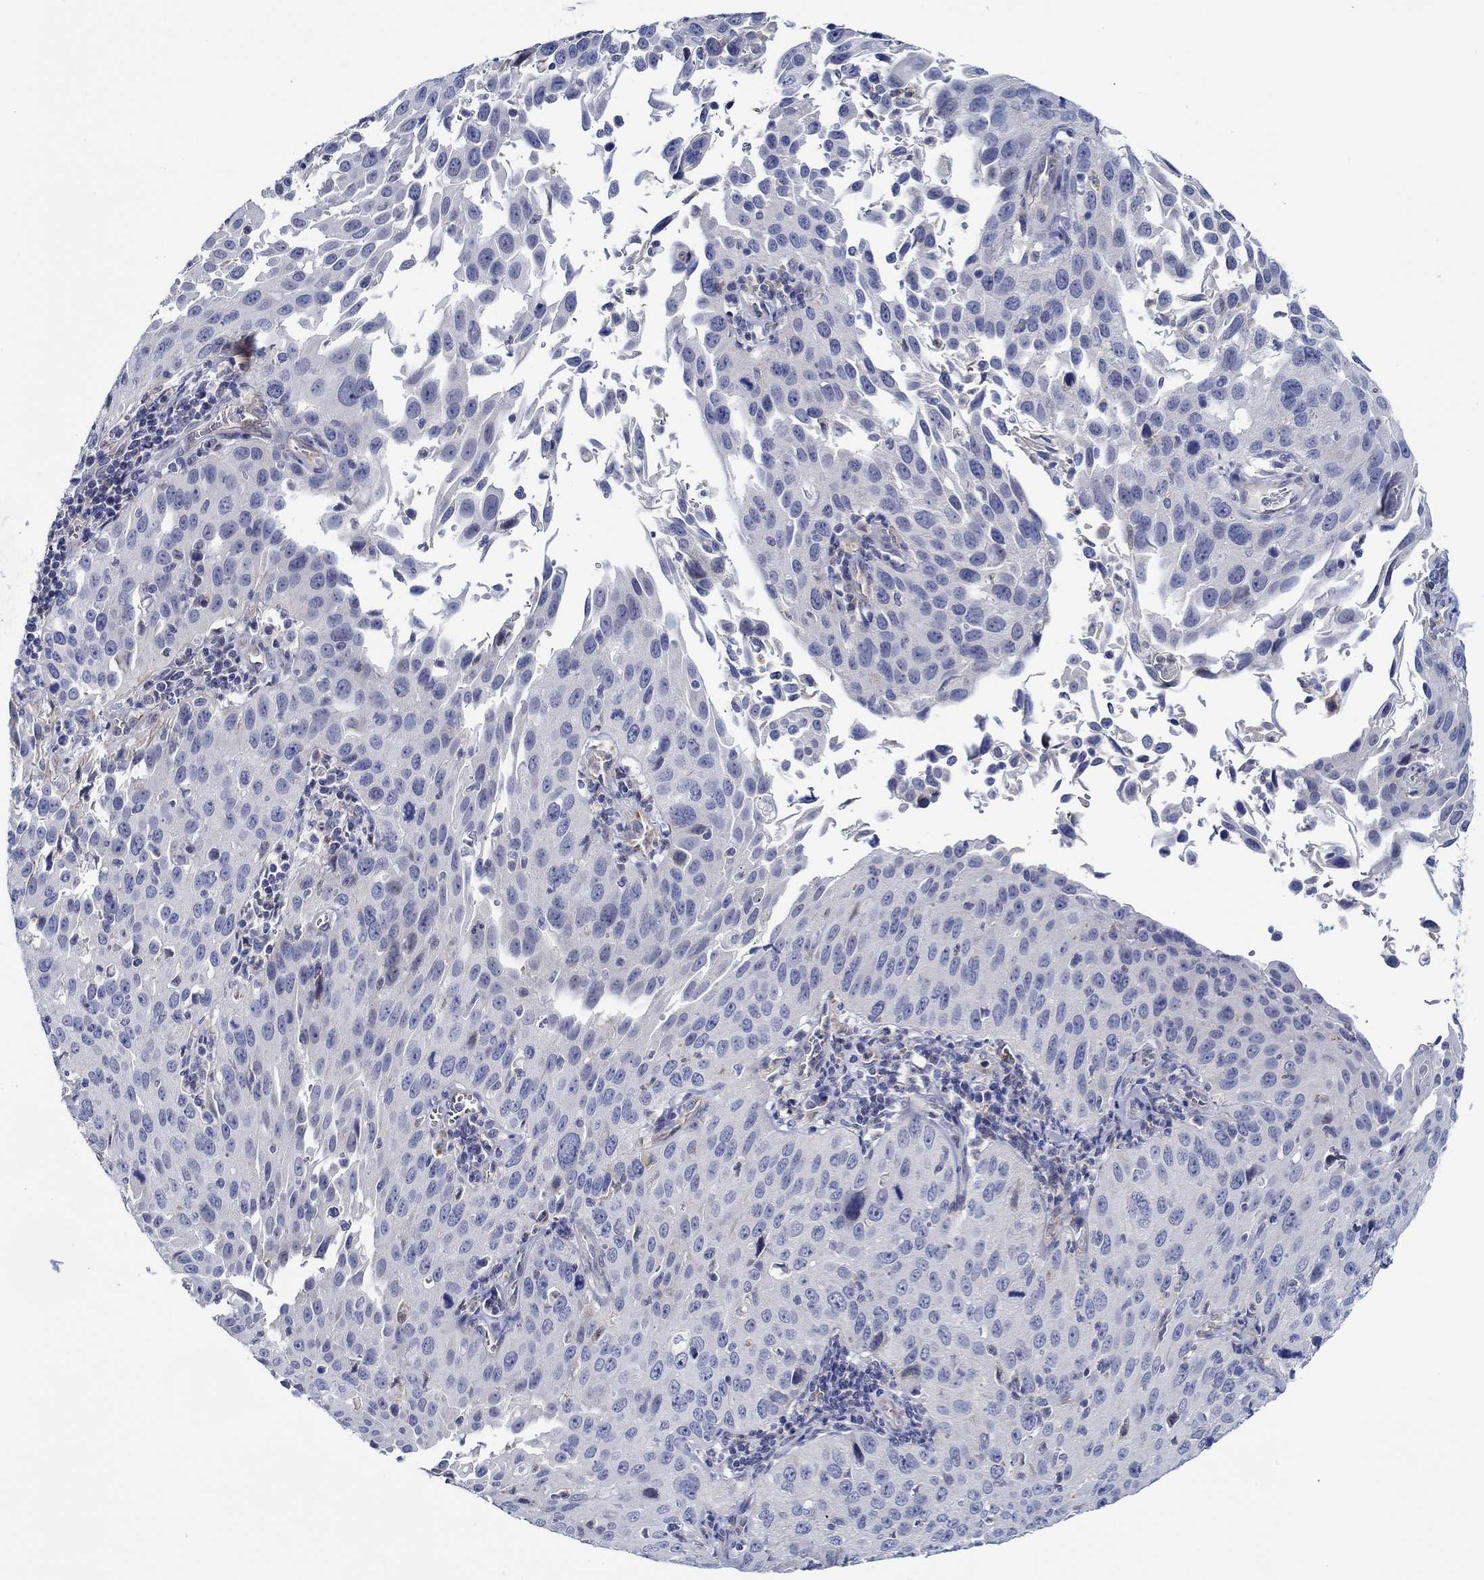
{"staining": {"intensity": "negative", "quantity": "none", "location": "none"}, "tissue": "cervical cancer", "cell_type": "Tumor cells", "image_type": "cancer", "snomed": [{"axis": "morphology", "description": "Squamous cell carcinoma, NOS"}, {"axis": "topography", "description": "Cervix"}], "caption": "The photomicrograph displays no staining of tumor cells in cervical squamous cell carcinoma. The staining was performed using DAB (3,3'-diaminobenzidine) to visualize the protein expression in brown, while the nuclei were stained in blue with hematoxylin (Magnification: 20x).", "gene": "CFAP61", "patient": {"sex": "female", "age": 26}}